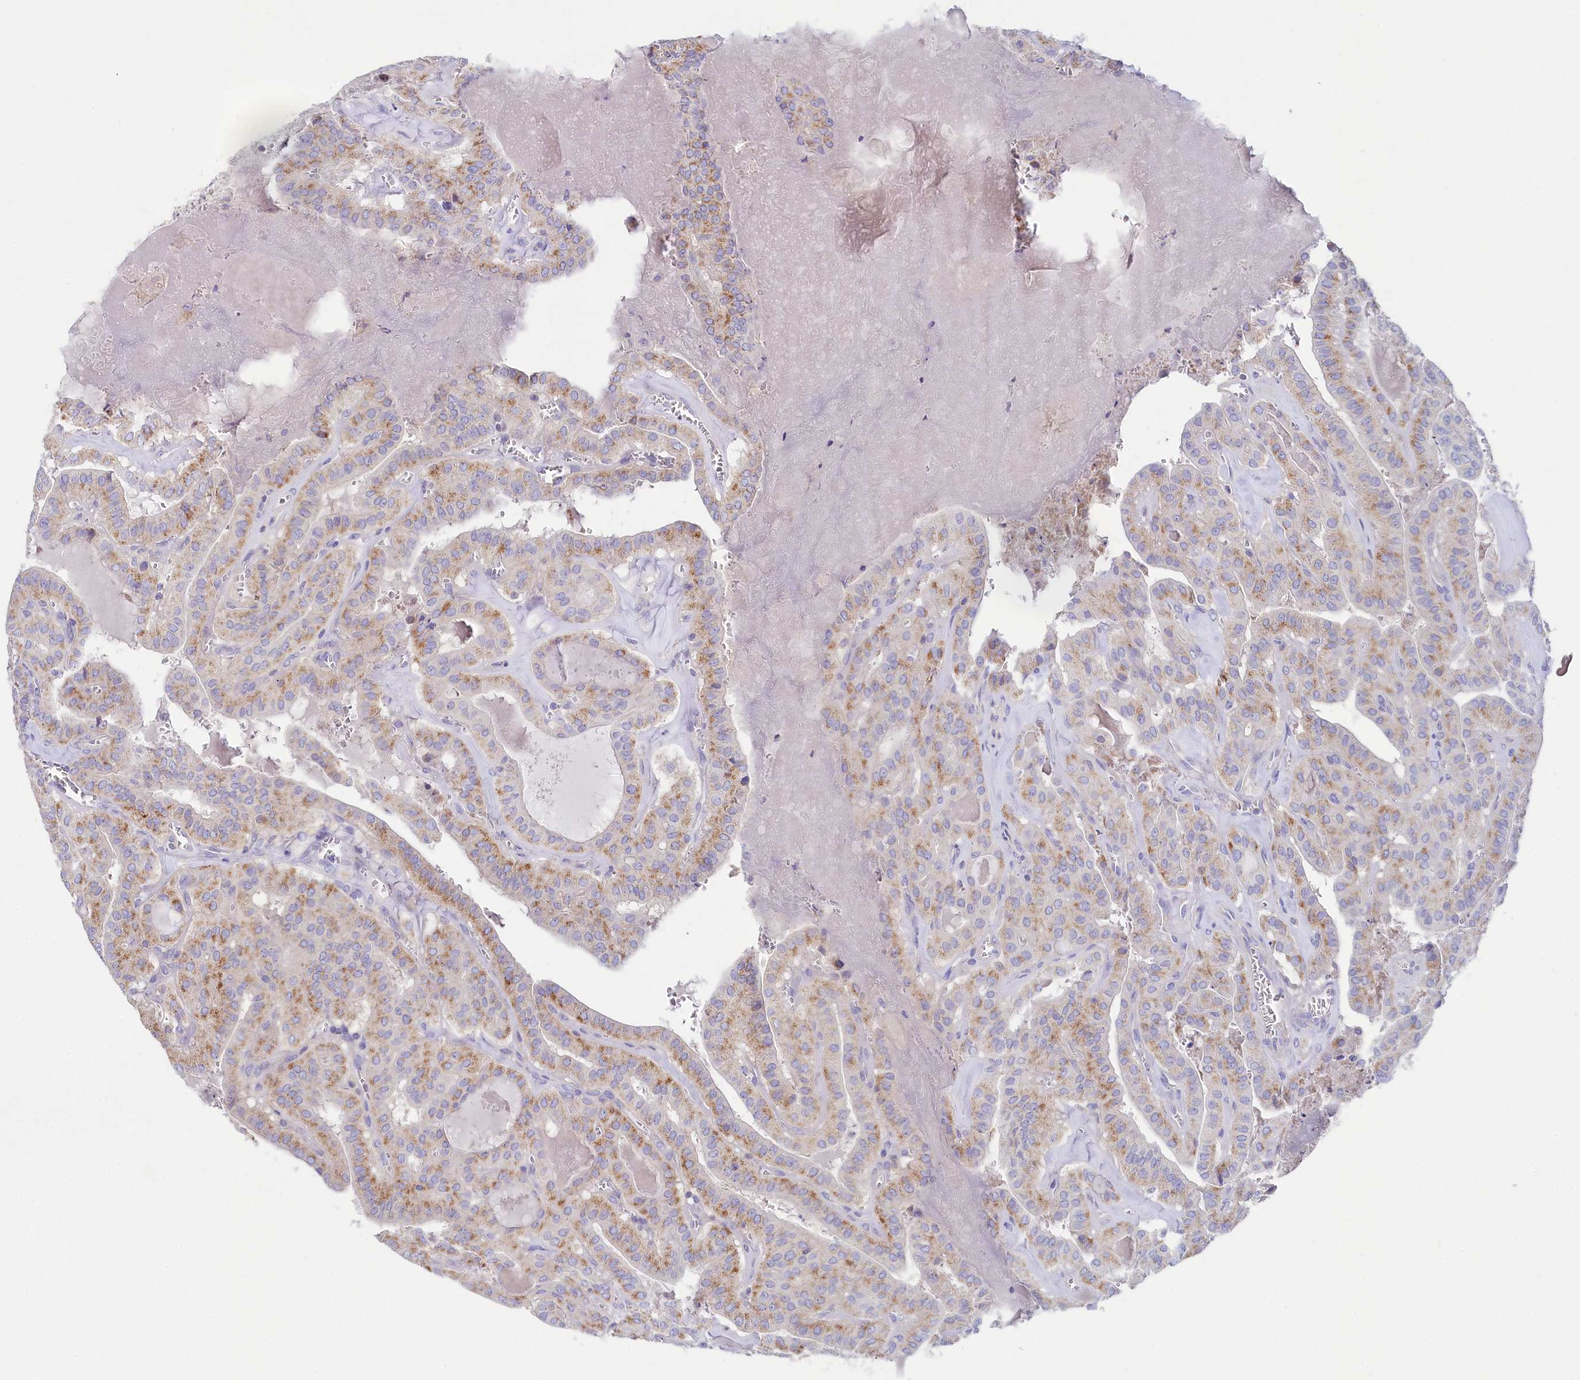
{"staining": {"intensity": "moderate", "quantity": "25%-75%", "location": "cytoplasmic/membranous"}, "tissue": "thyroid cancer", "cell_type": "Tumor cells", "image_type": "cancer", "snomed": [{"axis": "morphology", "description": "Papillary adenocarcinoma, NOS"}, {"axis": "topography", "description": "Thyroid gland"}], "caption": "Human papillary adenocarcinoma (thyroid) stained for a protein (brown) exhibits moderate cytoplasmic/membranous positive positivity in about 25%-75% of tumor cells.", "gene": "VPS26B", "patient": {"sex": "male", "age": 52}}